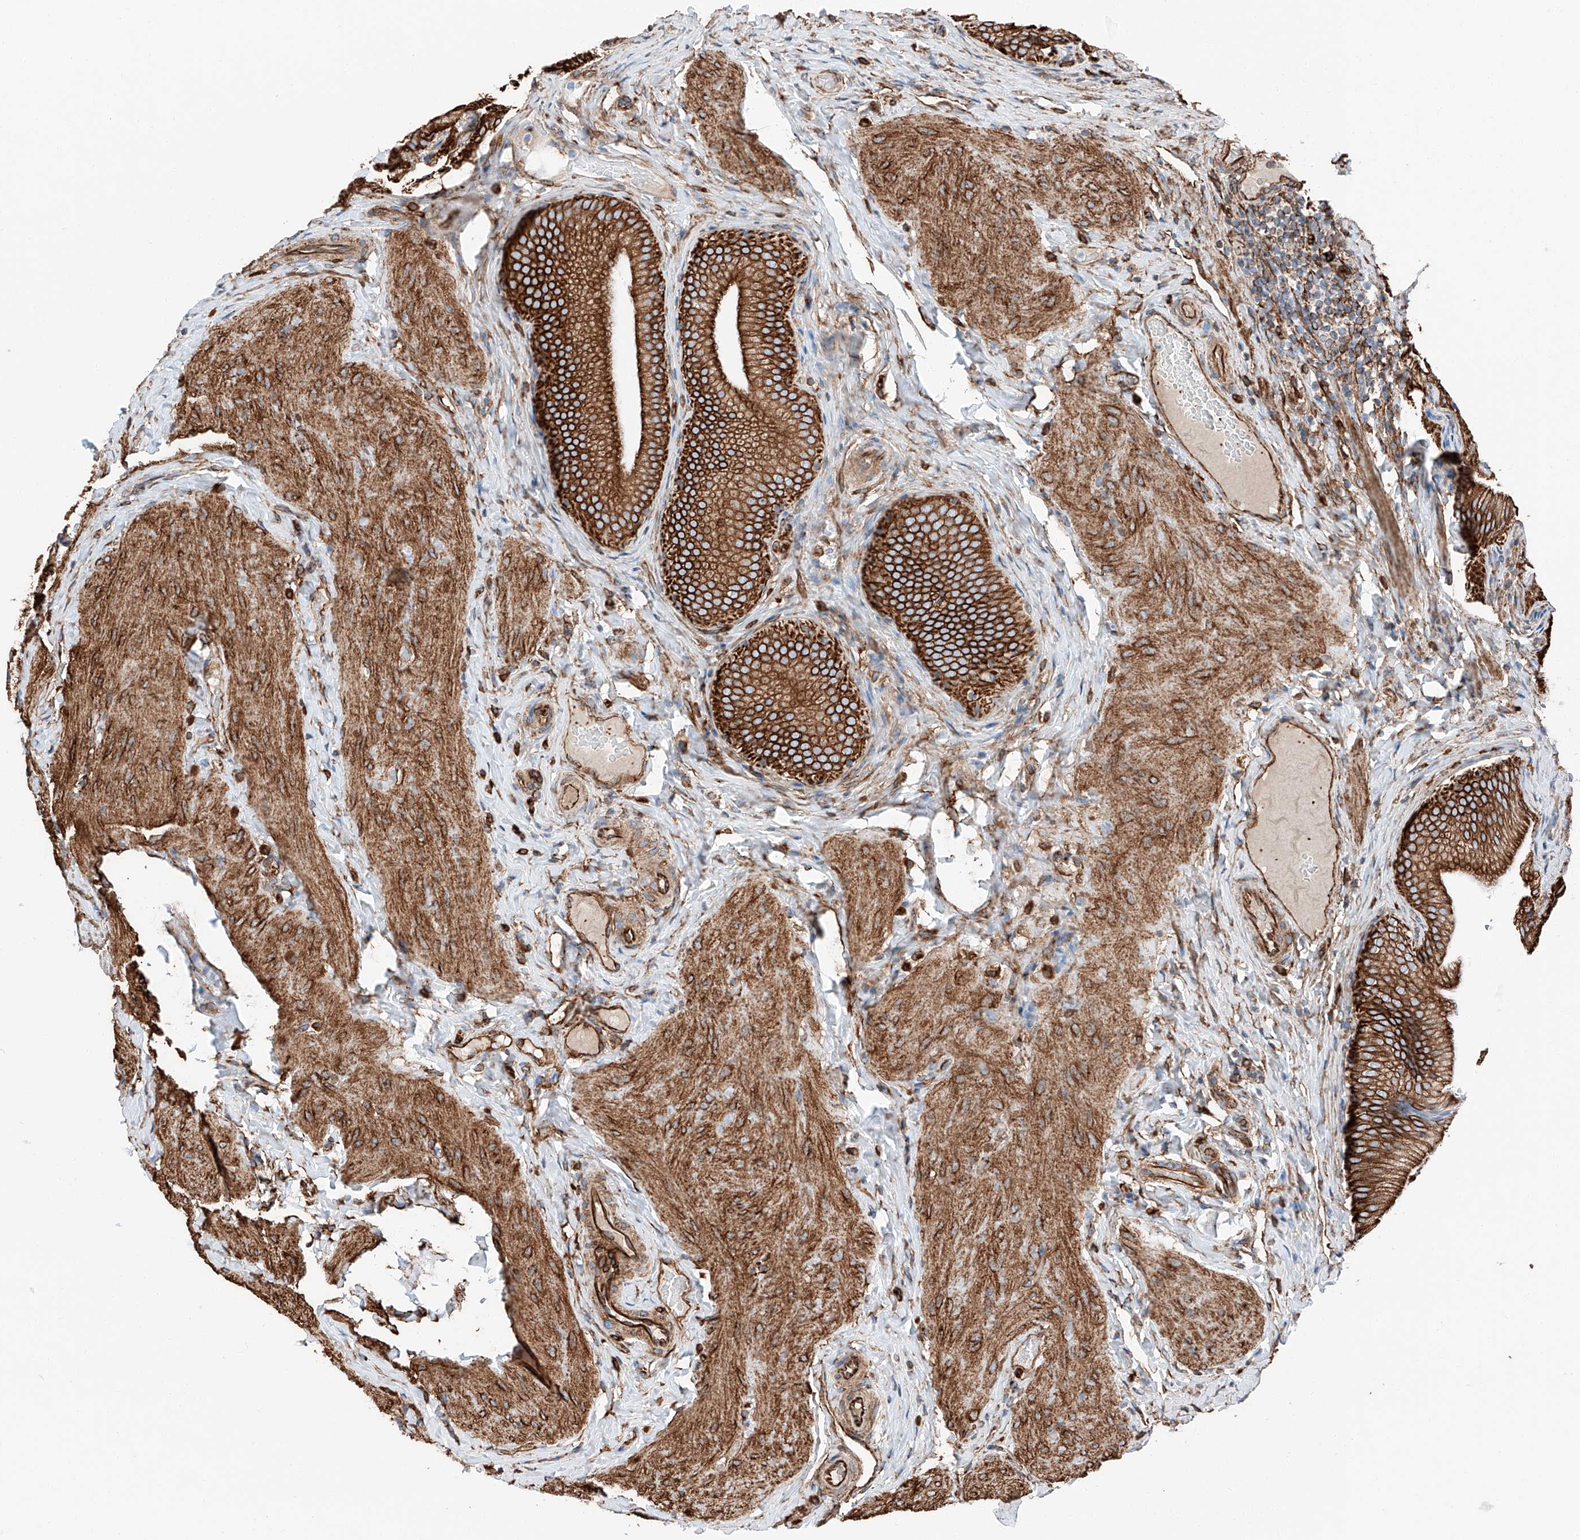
{"staining": {"intensity": "strong", "quantity": ">75%", "location": "cytoplasmic/membranous"}, "tissue": "gallbladder", "cell_type": "Glandular cells", "image_type": "normal", "snomed": [{"axis": "morphology", "description": "Normal tissue, NOS"}, {"axis": "topography", "description": "Gallbladder"}], "caption": "This image displays normal gallbladder stained with immunohistochemistry to label a protein in brown. The cytoplasmic/membranous of glandular cells show strong positivity for the protein. Nuclei are counter-stained blue.", "gene": "ZNF804A", "patient": {"sex": "female", "age": 30}}